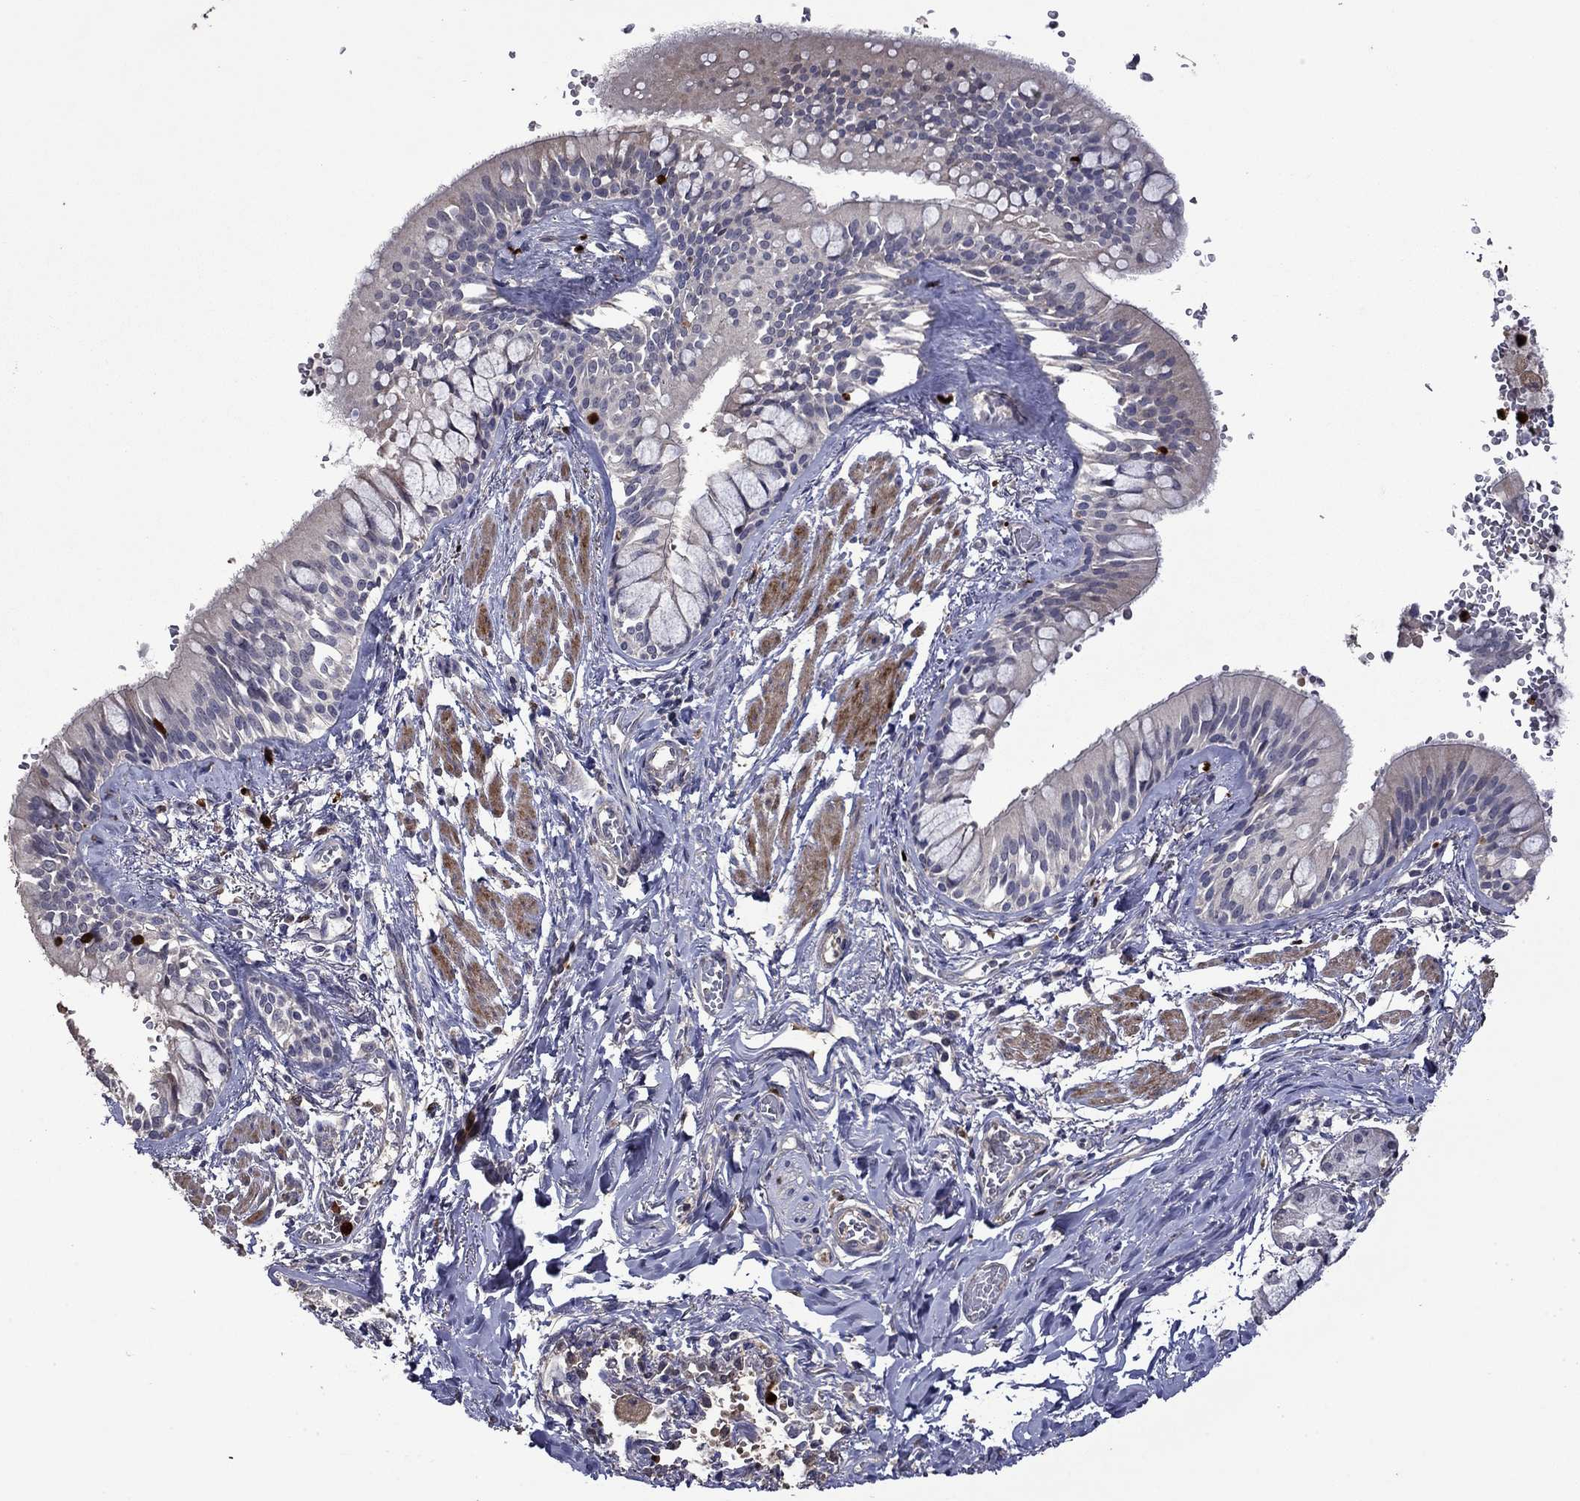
{"staining": {"intensity": "negative", "quantity": "none", "location": "none"}, "tissue": "bronchus", "cell_type": "Respiratory epithelial cells", "image_type": "normal", "snomed": [{"axis": "morphology", "description": "Normal tissue, NOS"}, {"axis": "topography", "description": "Bronchus"}, {"axis": "topography", "description": "Lung"}], "caption": "The immunohistochemistry histopathology image has no significant staining in respiratory epithelial cells of bronchus. The staining was performed using DAB to visualize the protein expression in brown, while the nuclei were stained in blue with hematoxylin (Magnification: 20x).", "gene": "SATB1", "patient": {"sex": "female", "age": 57}}